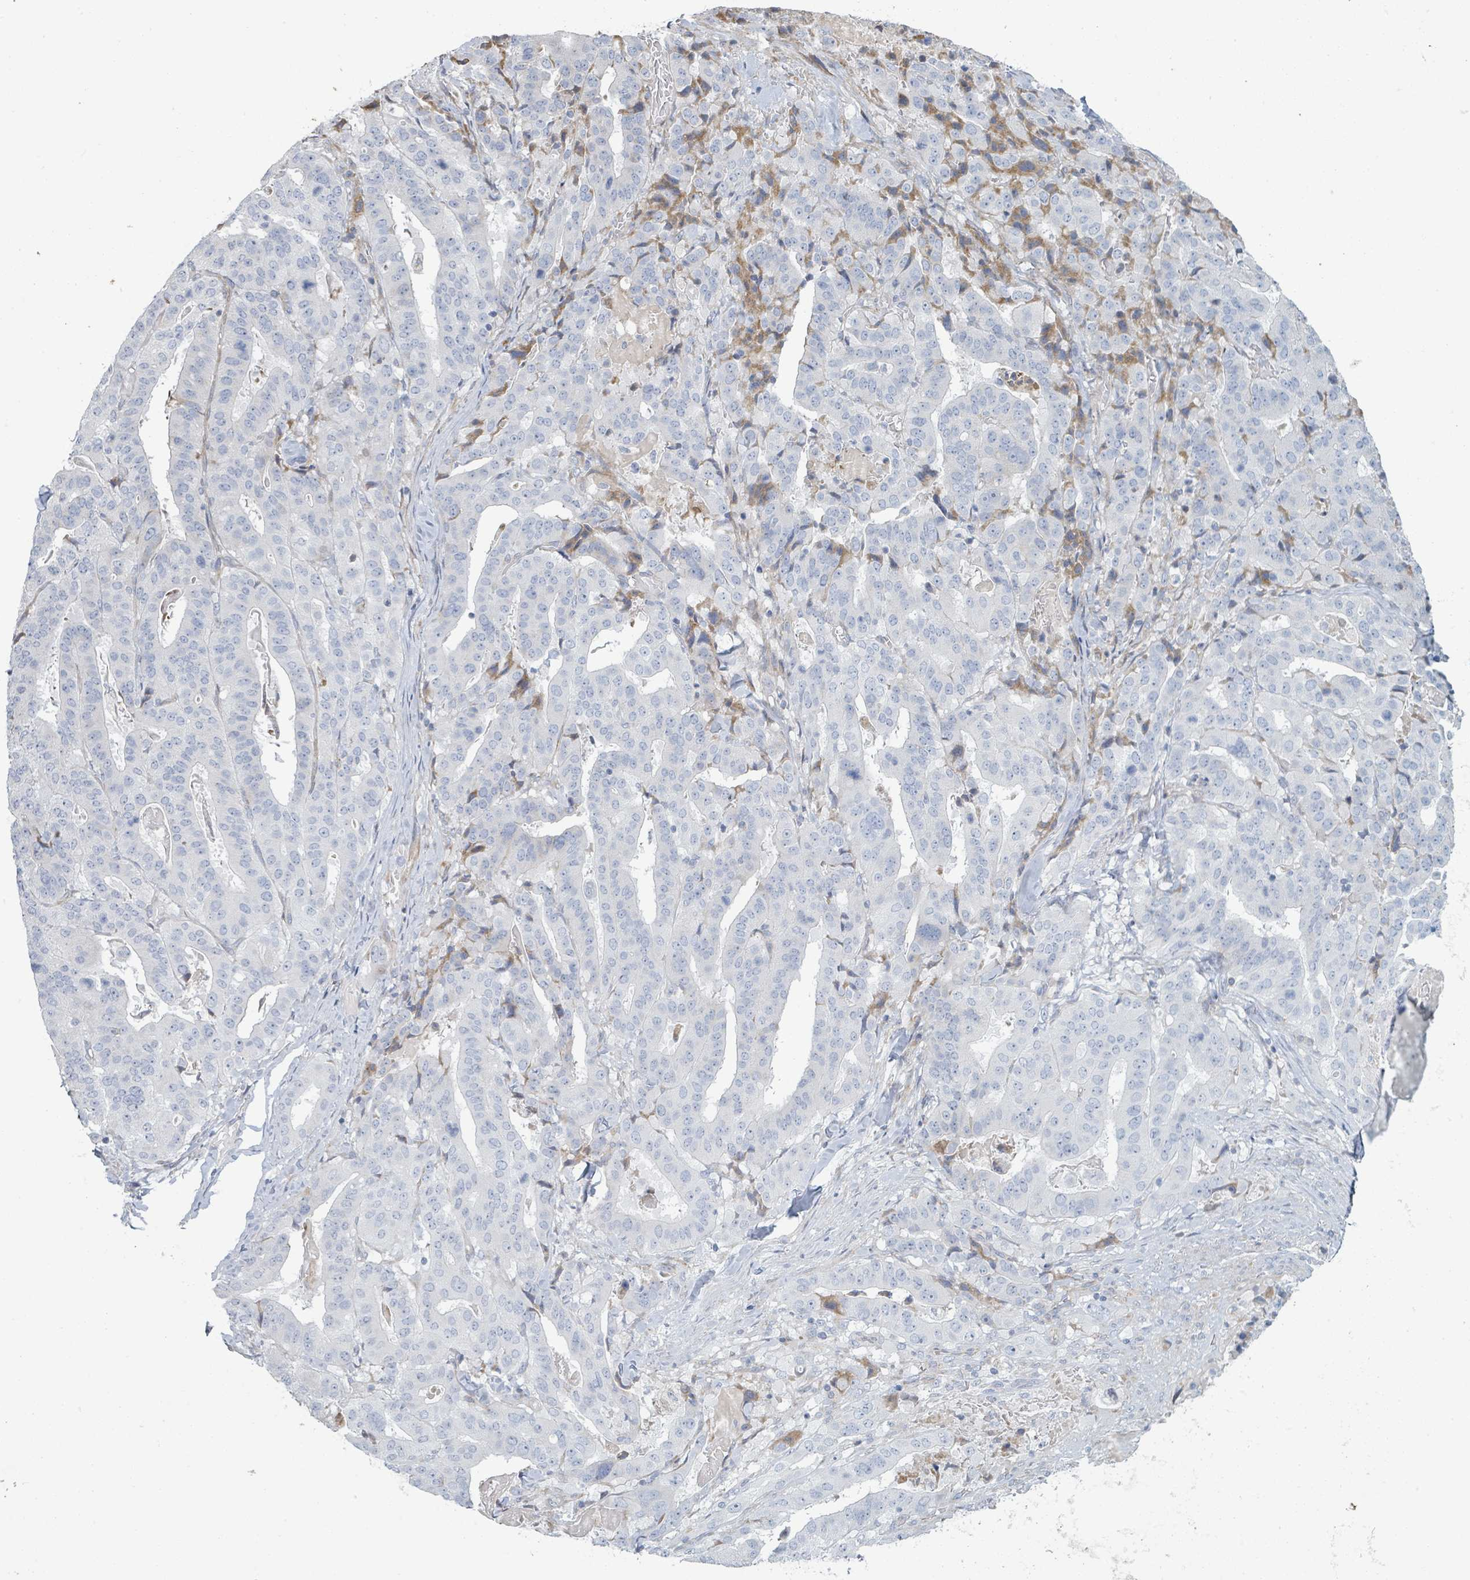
{"staining": {"intensity": "negative", "quantity": "none", "location": "none"}, "tissue": "stomach cancer", "cell_type": "Tumor cells", "image_type": "cancer", "snomed": [{"axis": "morphology", "description": "Adenocarcinoma, NOS"}, {"axis": "topography", "description": "Stomach"}], "caption": "This is an immunohistochemistry histopathology image of adenocarcinoma (stomach). There is no staining in tumor cells.", "gene": "RAB33B", "patient": {"sex": "male", "age": 48}}